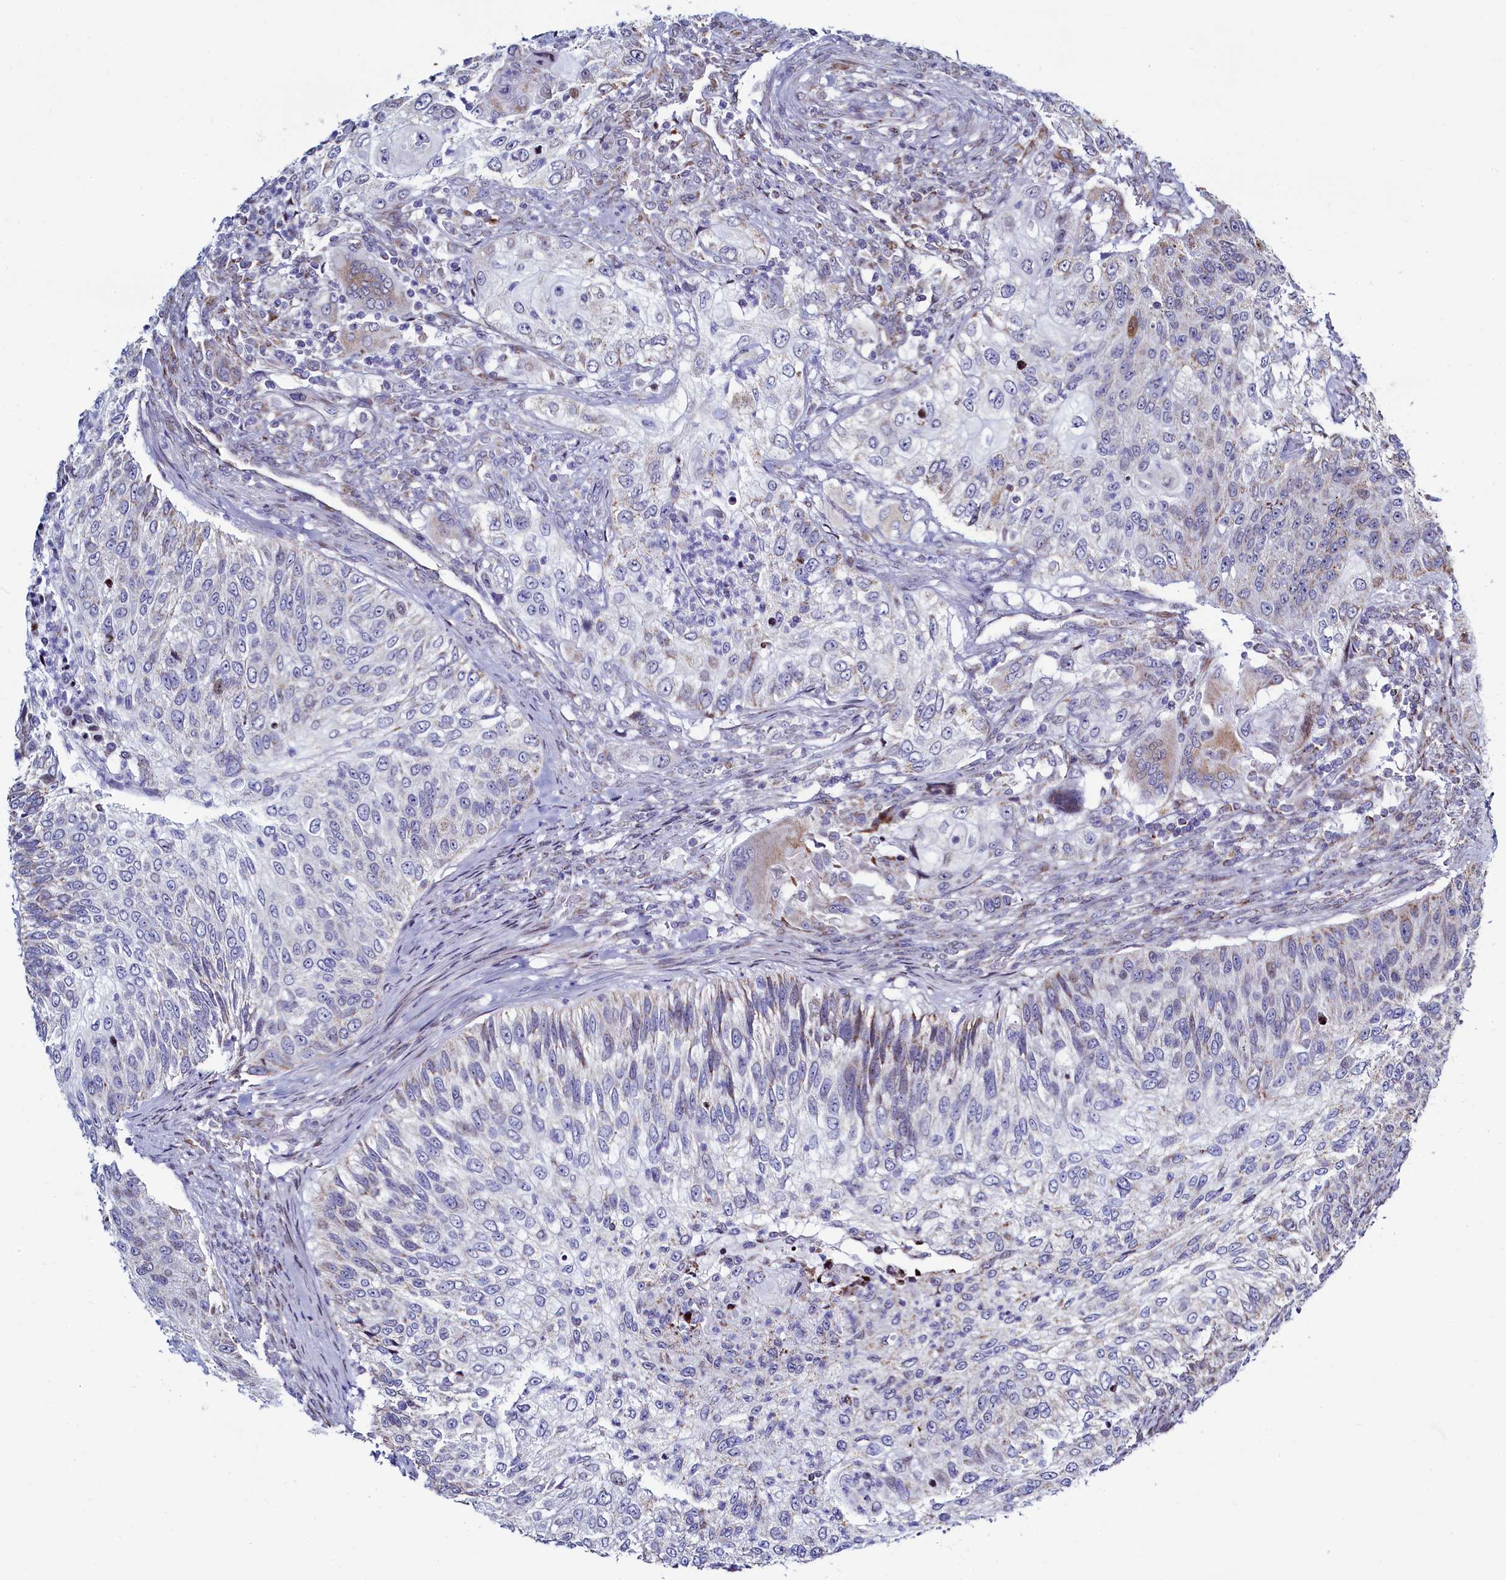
{"staining": {"intensity": "weak", "quantity": "<25%", "location": "cytoplasmic/membranous"}, "tissue": "urothelial cancer", "cell_type": "Tumor cells", "image_type": "cancer", "snomed": [{"axis": "morphology", "description": "Urothelial carcinoma, High grade"}, {"axis": "topography", "description": "Urinary bladder"}], "caption": "Immunohistochemistry micrograph of neoplastic tissue: human urothelial cancer stained with DAB (3,3'-diaminobenzidine) exhibits no significant protein staining in tumor cells.", "gene": "HDGFL3", "patient": {"sex": "female", "age": 60}}